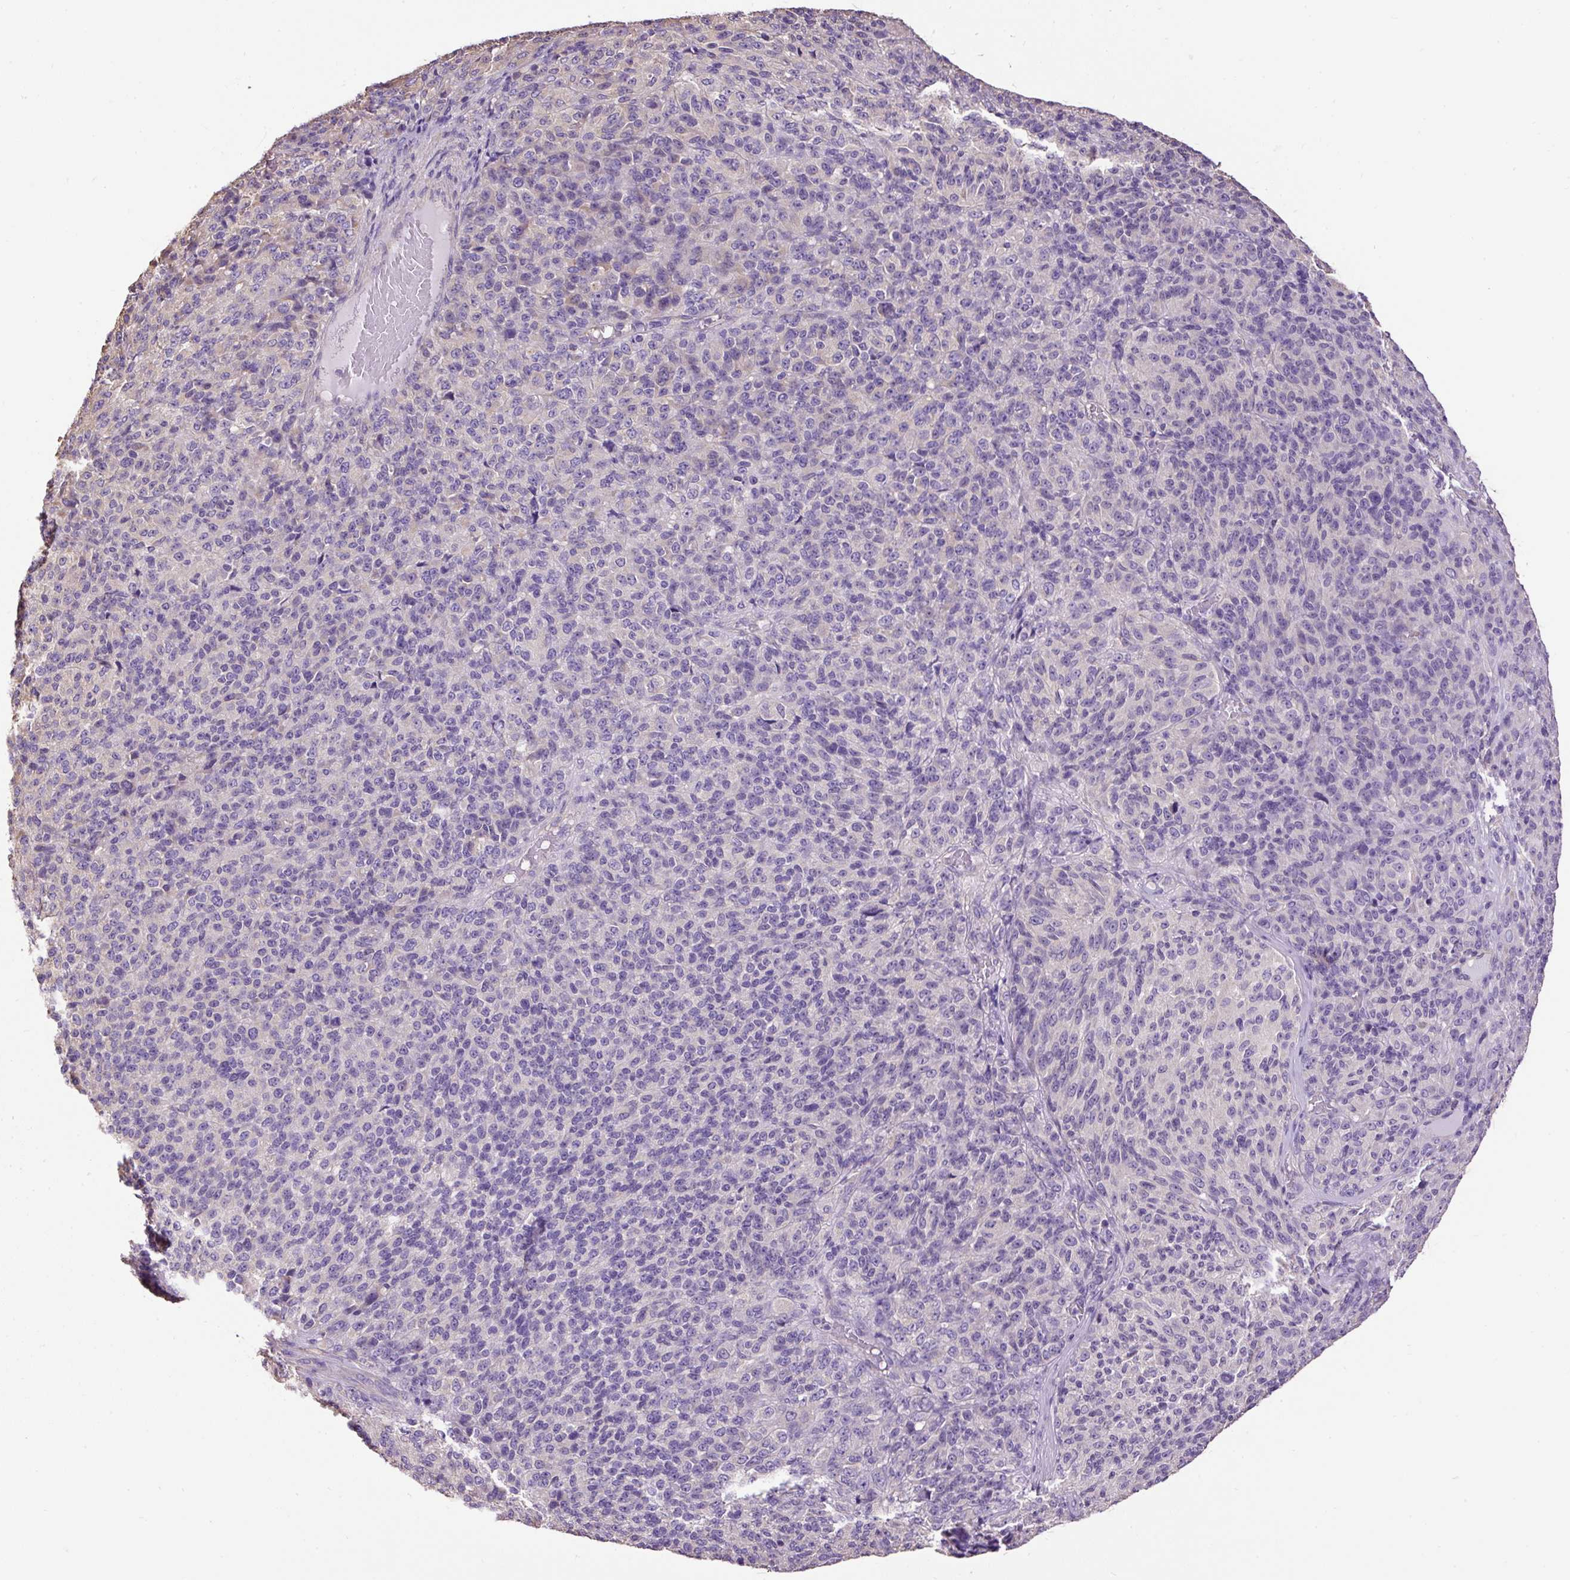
{"staining": {"intensity": "weak", "quantity": "<25%", "location": "cytoplasmic/membranous"}, "tissue": "melanoma", "cell_type": "Tumor cells", "image_type": "cancer", "snomed": [{"axis": "morphology", "description": "Malignant melanoma, Metastatic site"}, {"axis": "topography", "description": "Brain"}], "caption": "There is no significant positivity in tumor cells of melanoma. The staining was performed using DAB to visualize the protein expression in brown, while the nuclei were stained in blue with hematoxylin (Magnification: 20x).", "gene": "PDIA2", "patient": {"sex": "female", "age": 56}}